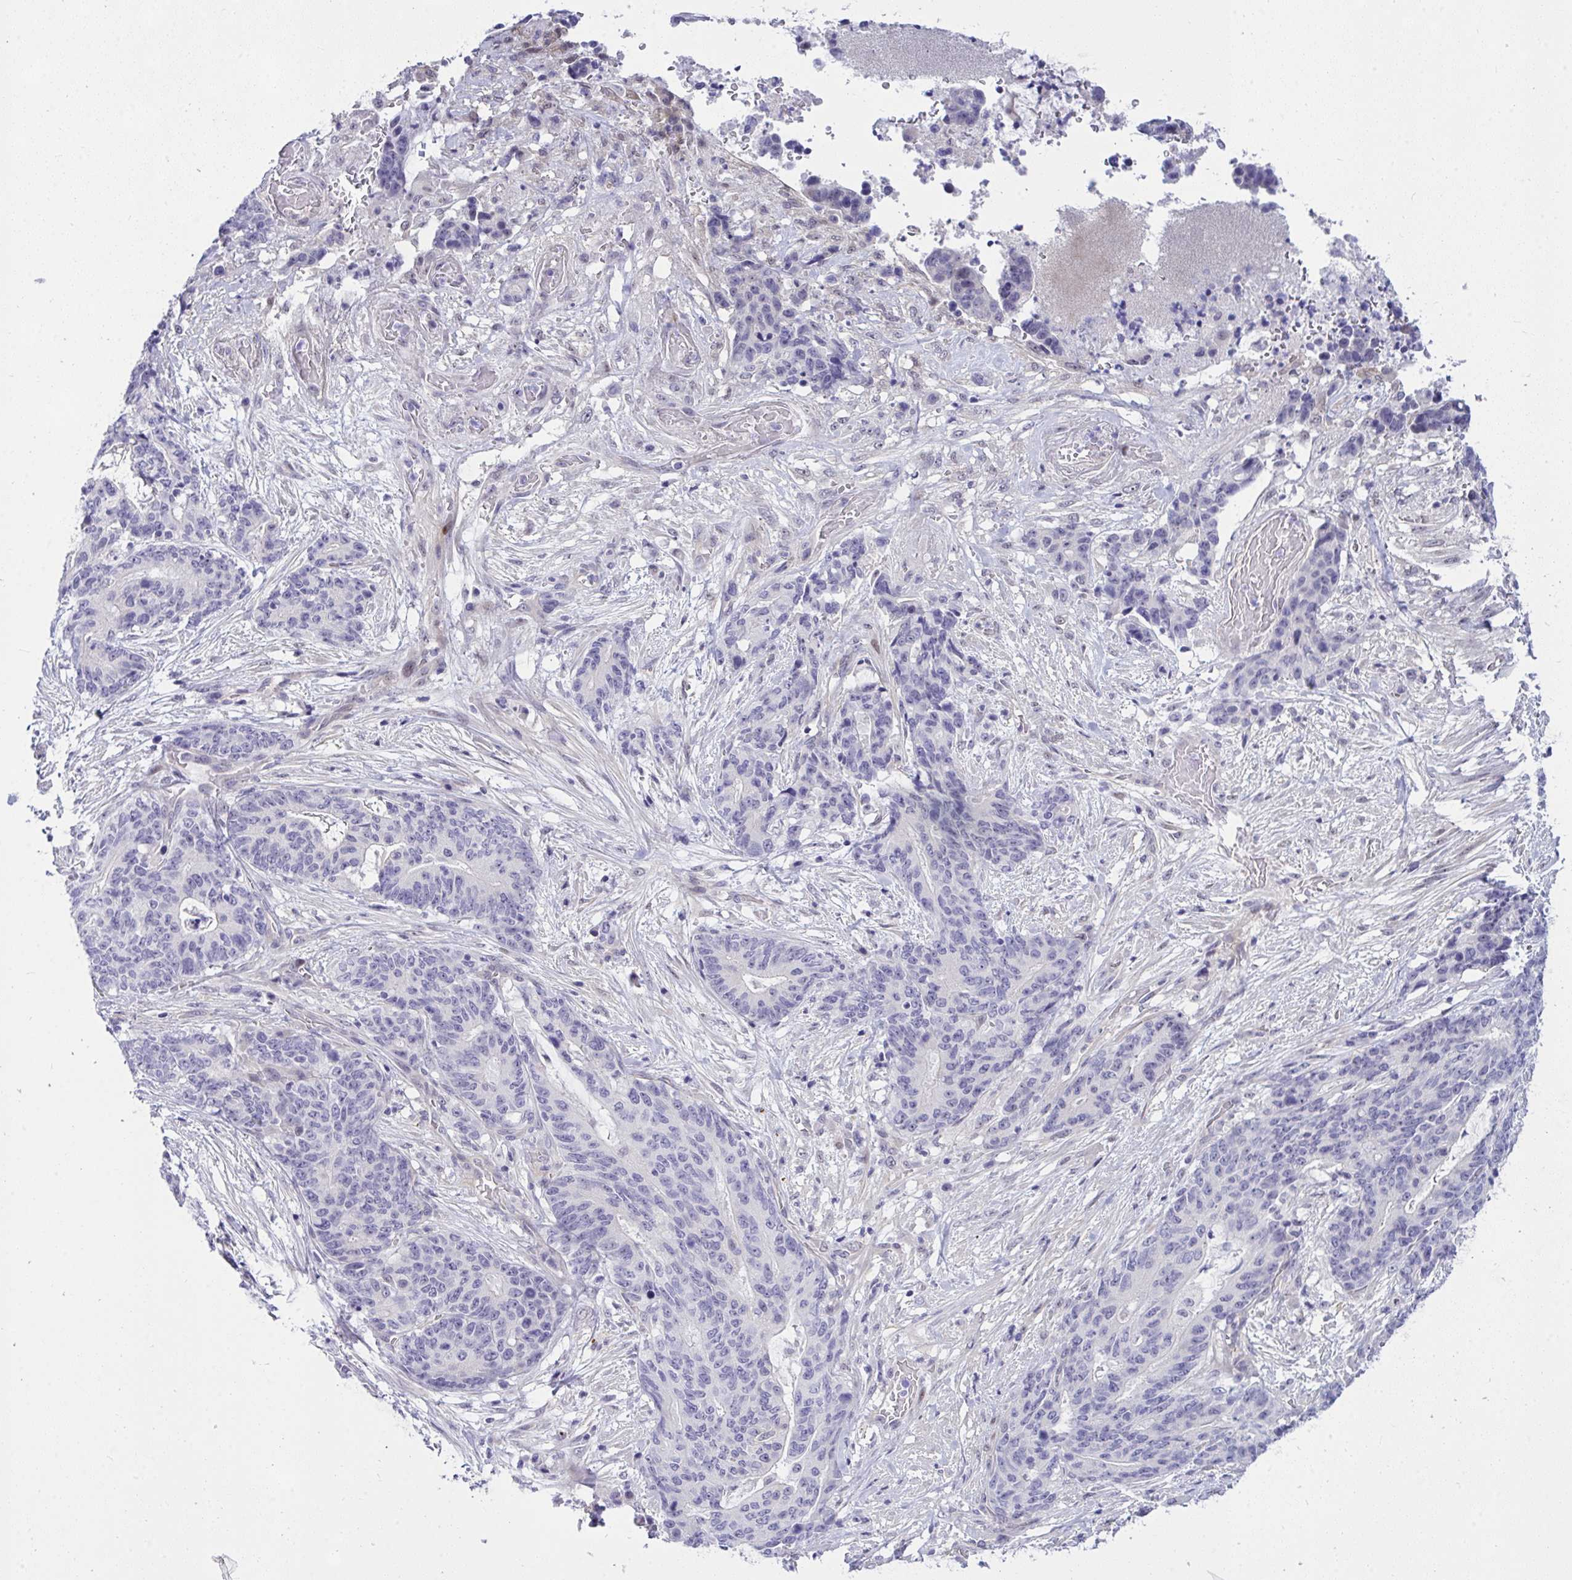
{"staining": {"intensity": "negative", "quantity": "none", "location": "none"}, "tissue": "stomach cancer", "cell_type": "Tumor cells", "image_type": "cancer", "snomed": [{"axis": "morphology", "description": "Normal tissue, NOS"}, {"axis": "morphology", "description": "Adenocarcinoma, NOS"}, {"axis": "topography", "description": "Stomach"}], "caption": "Stomach adenocarcinoma was stained to show a protein in brown. There is no significant positivity in tumor cells.", "gene": "NFXL1", "patient": {"sex": "female", "age": 64}}